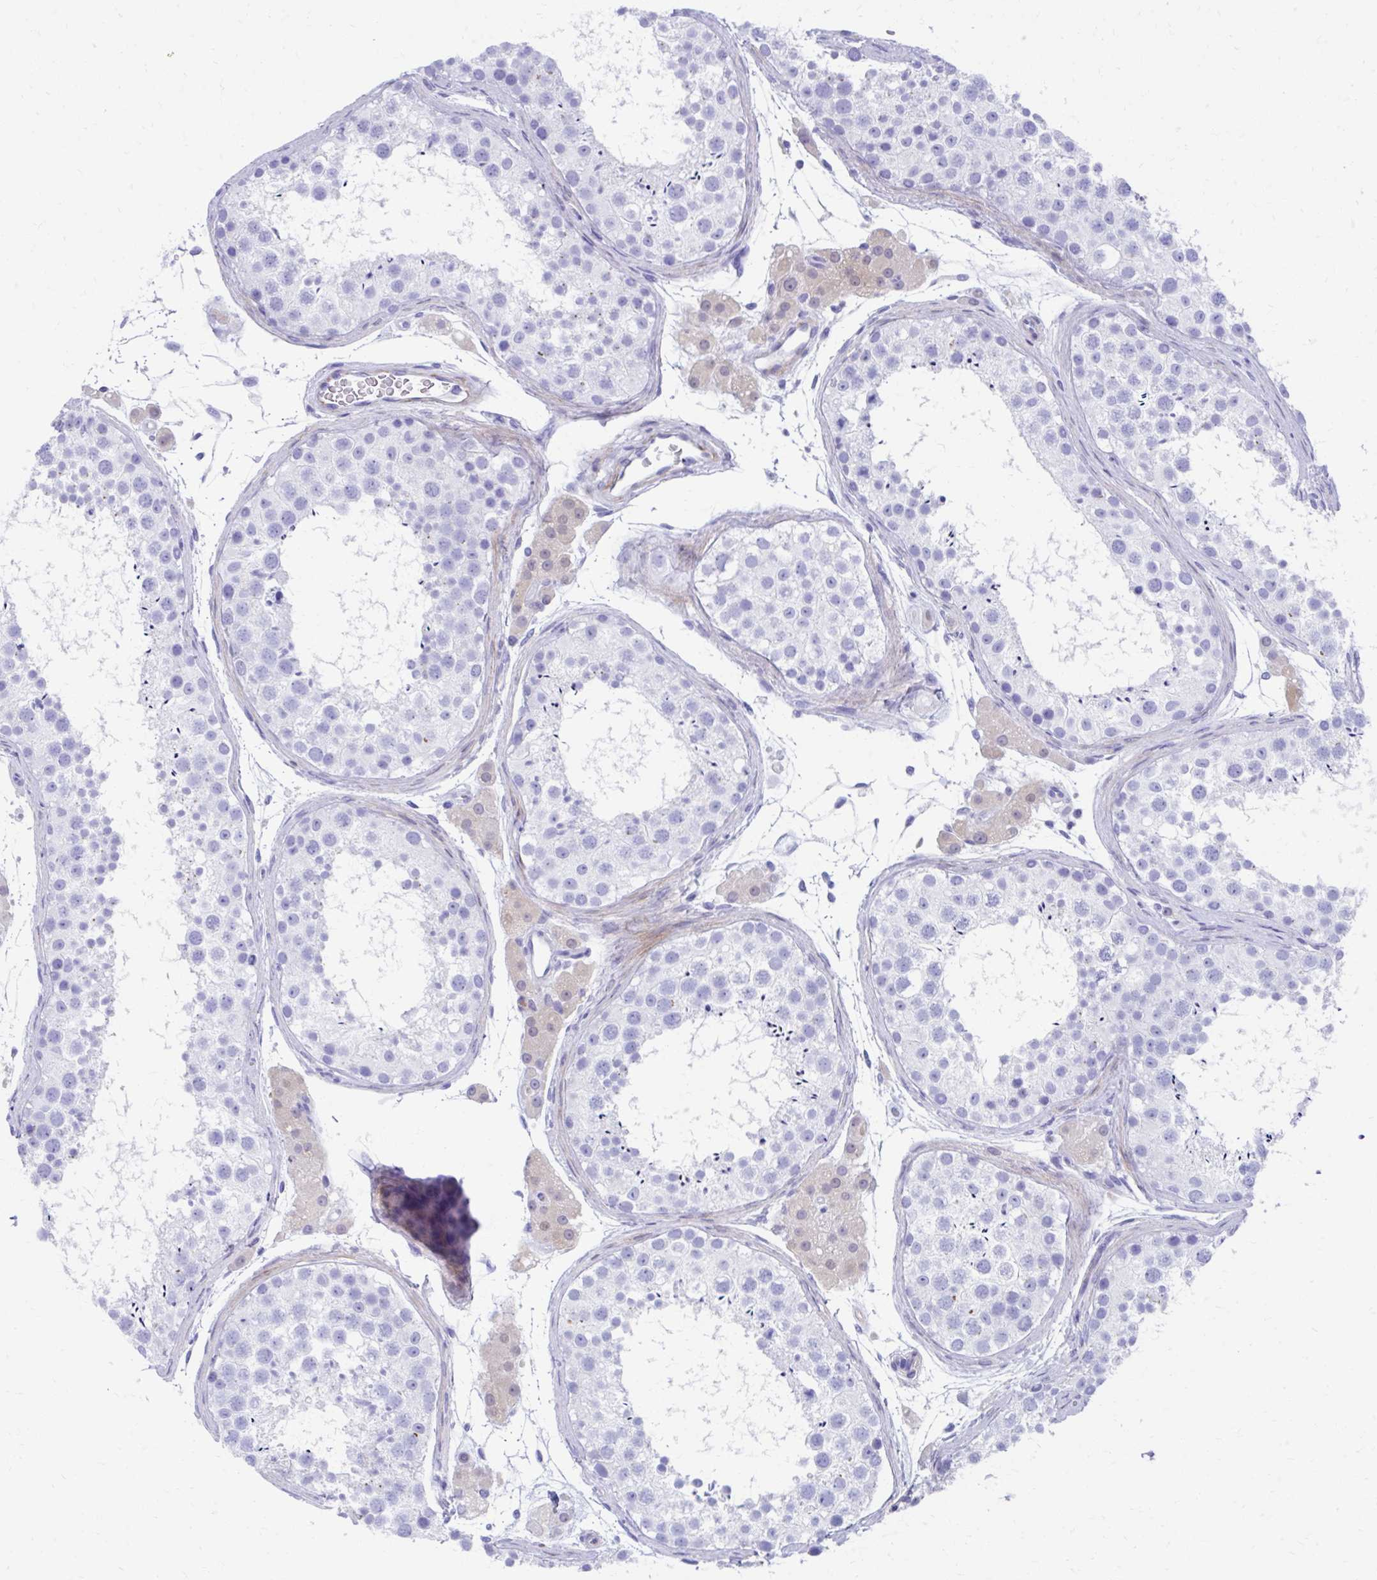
{"staining": {"intensity": "negative", "quantity": "none", "location": "none"}, "tissue": "testis", "cell_type": "Cells in seminiferous ducts", "image_type": "normal", "snomed": [{"axis": "morphology", "description": "Normal tissue, NOS"}, {"axis": "topography", "description": "Testis"}], "caption": "Immunohistochemical staining of benign testis demonstrates no significant expression in cells in seminiferous ducts. Nuclei are stained in blue.", "gene": "RUNX3", "patient": {"sex": "male", "age": 41}}